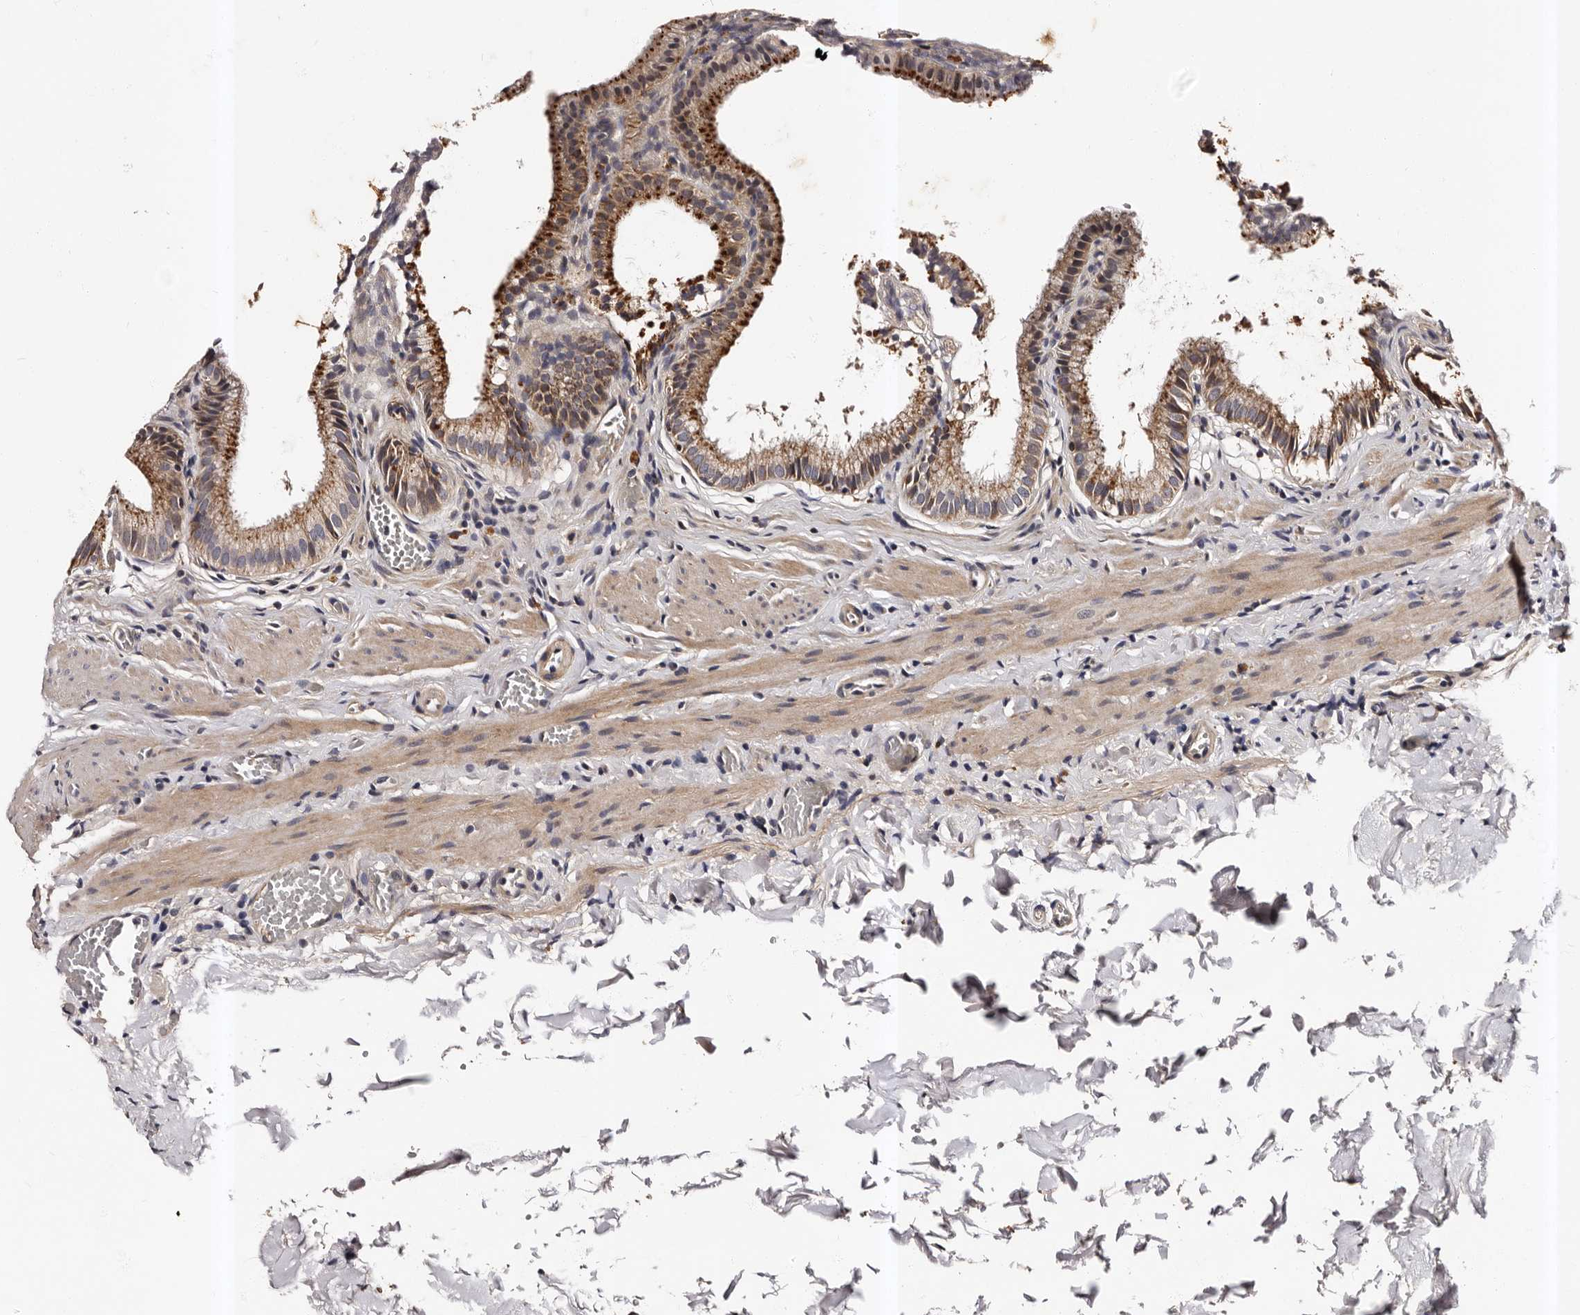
{"staining": {"intensity": "moderate", "quantity": ">75%", "location": "cytoplasmic/membranous"}, "tissue": "gallbladder", "cell_type": "Glandular cells", "image_type": "normal", "snomed": [{"axis": "morphology", "description": "Normal tissue, NOS"}, {"axis": "topography", "description": "Gallbladder"}], "caption": "Glandular cells reveal moderate cytoplasmic/membranous expression in approximately >75% of cells in unremarkable gallbladder. The staining was performed using DAB, with brown indicating positive protein expression. Nuclei are stained blue with hematoxylin.", "gene": "ADCK5", "patient": {"sex": "male", "age": 38}}